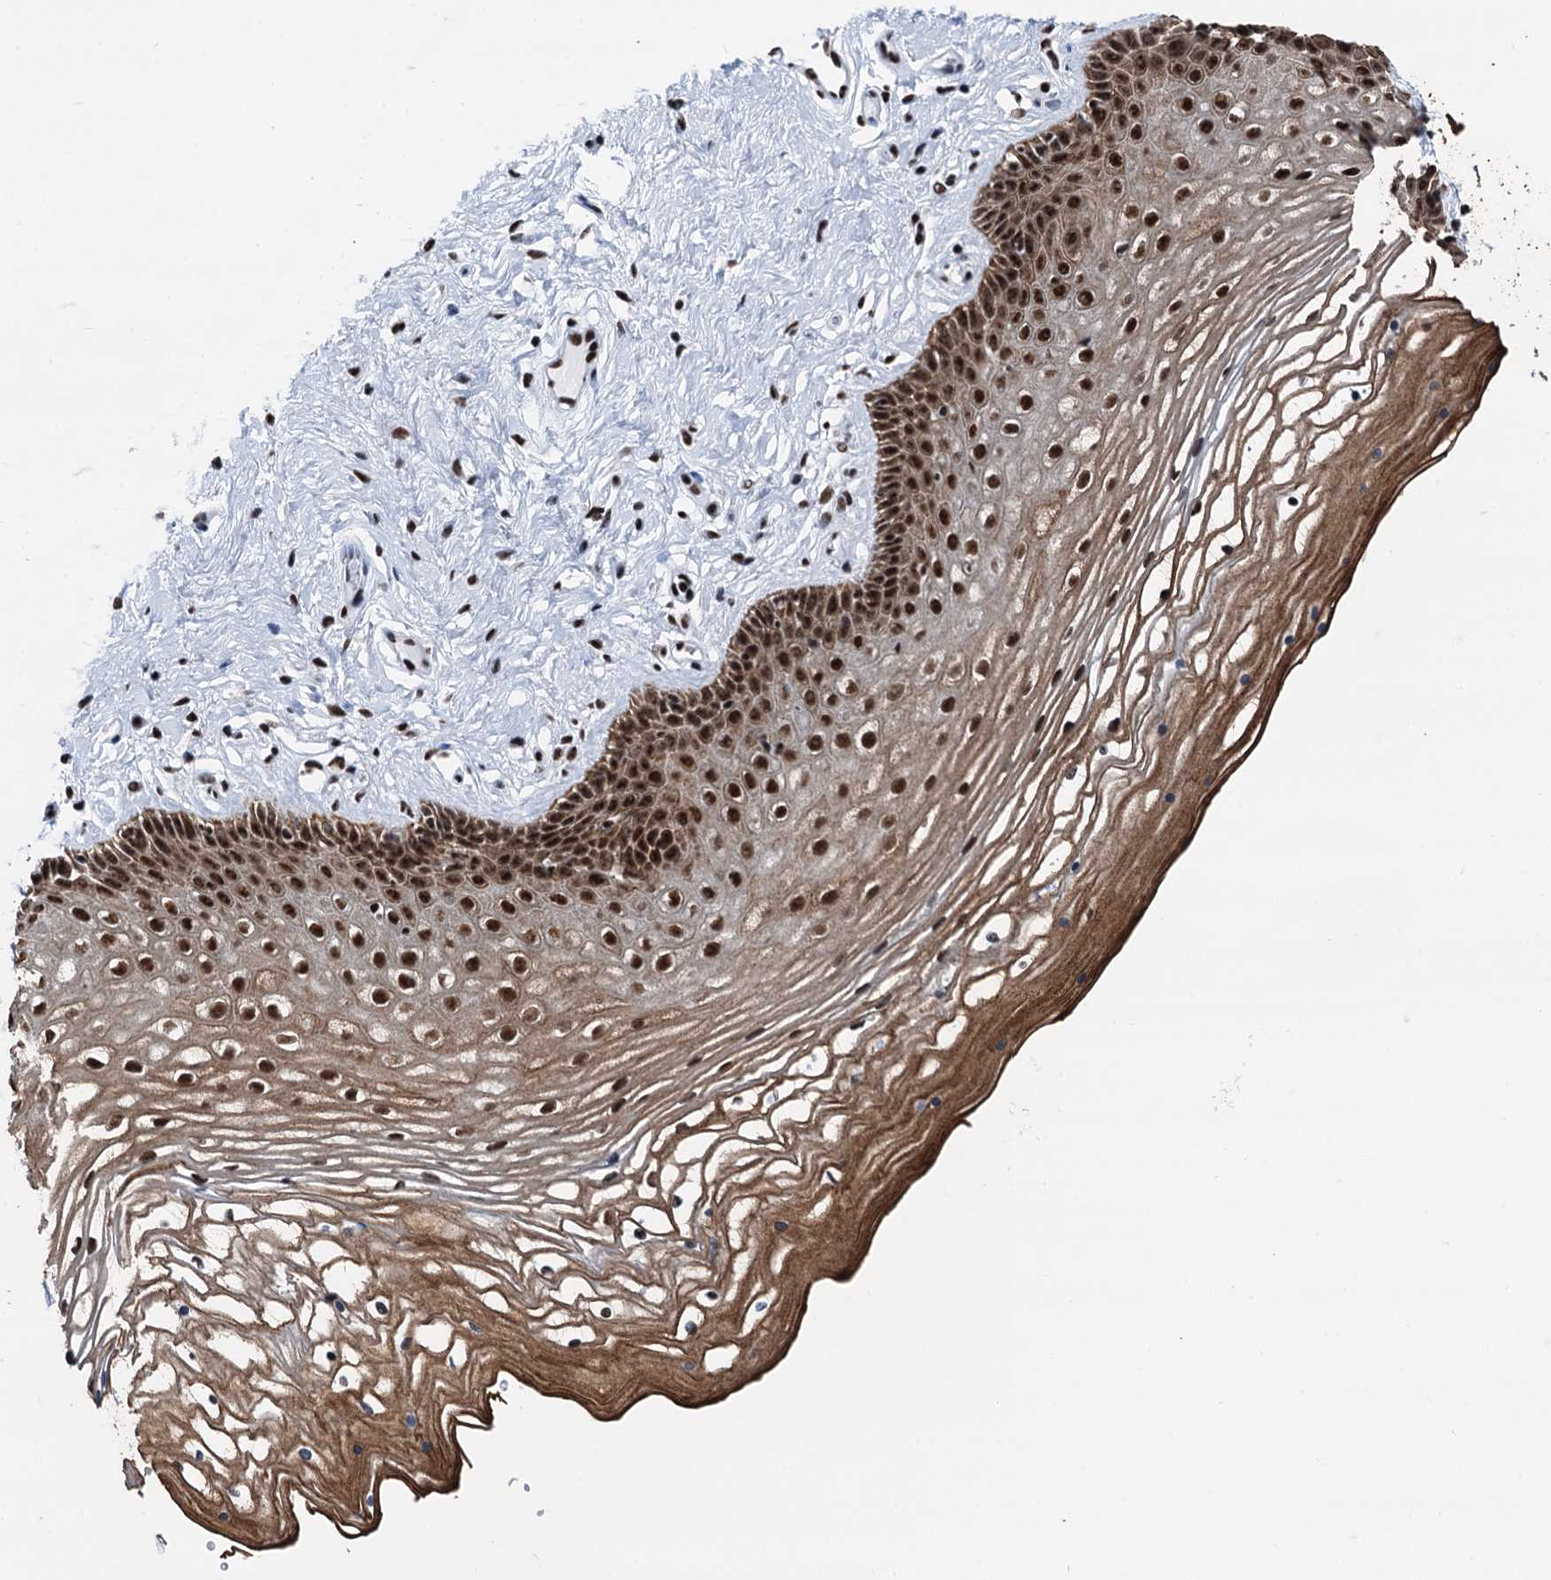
{"staining": {"intensity": "strong", "quantity": ">75%", "location": "cytoplasmic/membranous,nuclear"}, "tissue": "vagina", "cell_type": "Squamous epithelial cells", "image_type": "normal", "snomed": [{"axis": "morphology", "description": "Normal tissue, NOS"}, {"axis": "topography", "description": "Vagina"}], "caption": "Squamous epithelial cells reveal high levels of strong cytoplasmic/membranous,nuclear positivity in approximately >75% of cells in benign vagina.", "gene": "DDX23", "patient": {"sex": "female", "age": 46}}